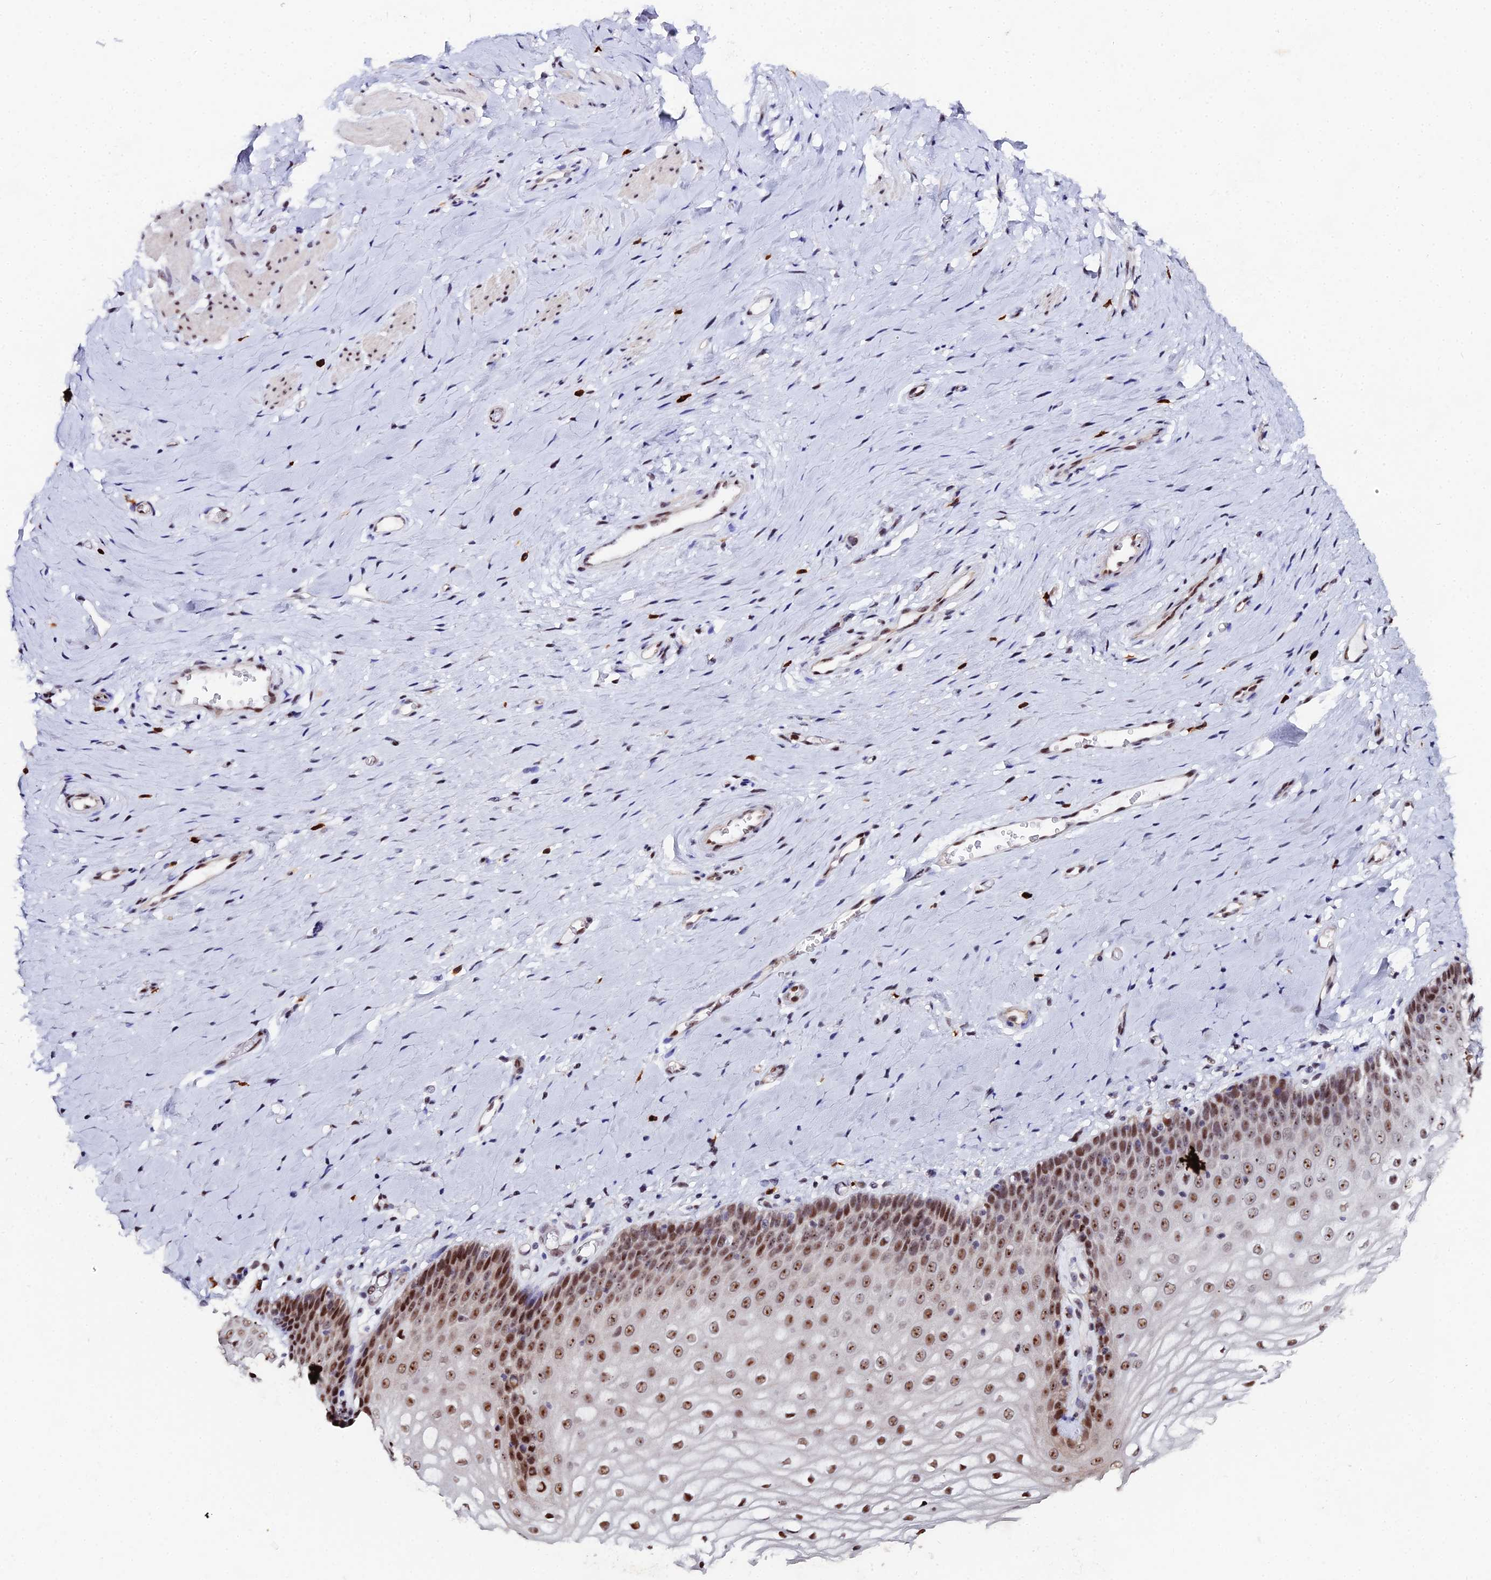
{"staining": {"intensity": "strong", "quantity": ">75%", "location": "nuclear"}, "tissue": "vagina", "cell_type": "Squamous epithelial cells", "image_type": "normal", "snomed": [{"axis": "morphology", "description": "Normal tissue, NOS"}, {"axis": "topography", "description": "Vagina"}], "caption": "This image reveals immunohistochemistry staining of unremarkable vagina, with high strong nuclear expression in about >75% of squamous epithelial cells.", "gene": "TIFA", "patient": {"sex": "female", "age": 65}}